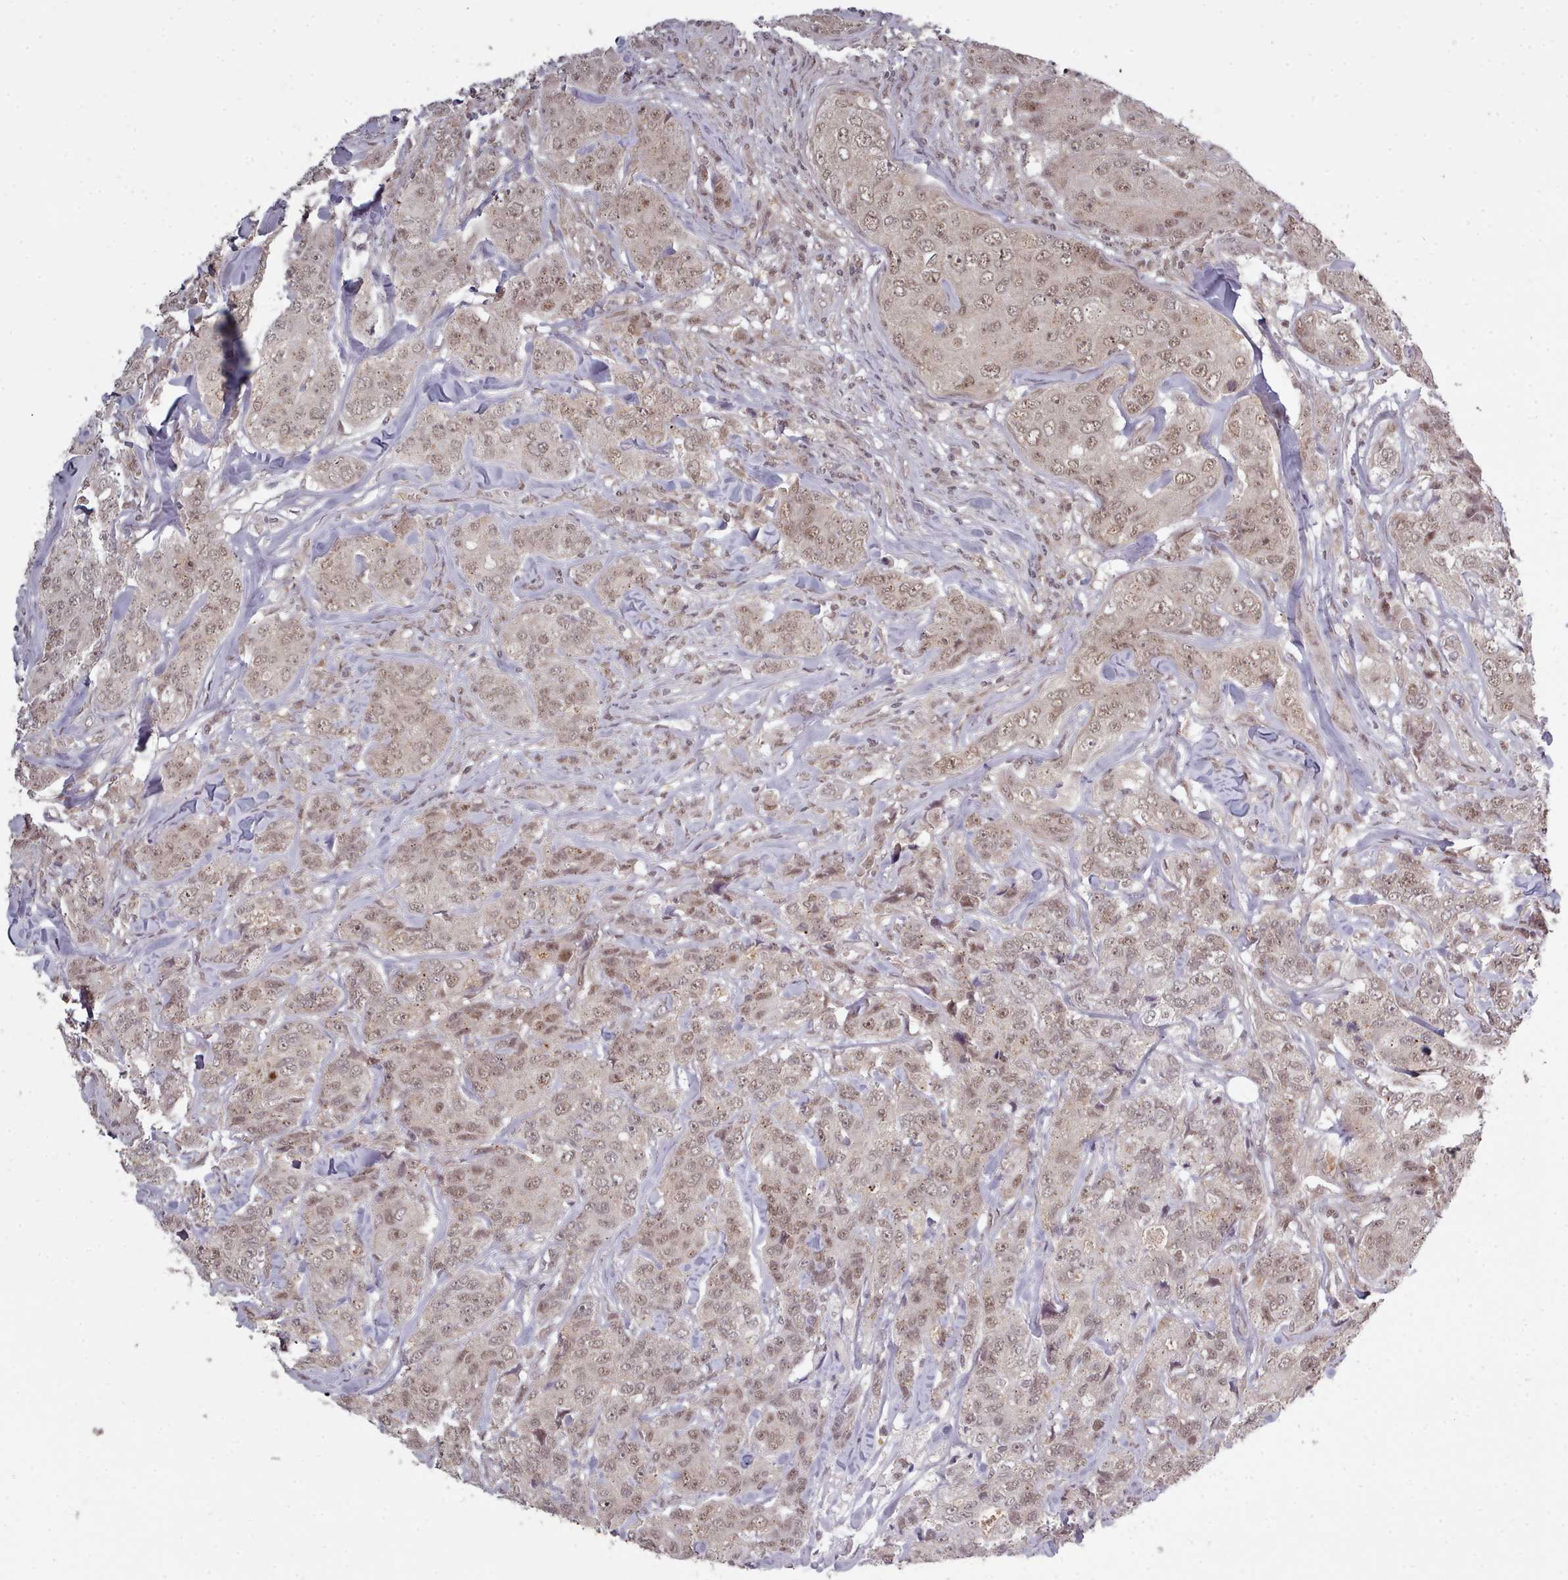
{"staining": {"intensity": "weak", "quantity": ">75%", "location": "nuclear"}, "tissue": "breast cancer", "cell_type": "Tumor cells", "image_type": "cancer", "snomed": [{"axis": "morphology", "description": "Duct carcinoma"}, {"axis": "topography", "description": "Breast"}], "caption": "Protein expression by immunohistochemistry shows weak nuclear staining in approximately >75% of tumor cells in breast infiltrating ductal carcinoma. The protein is stained brown, and the nuclei are stained in blue (DAB IHC with brightfield microscopy, high magnification).", "gene": "DHX8", "patient": {"sex": "female", "age": 43}}